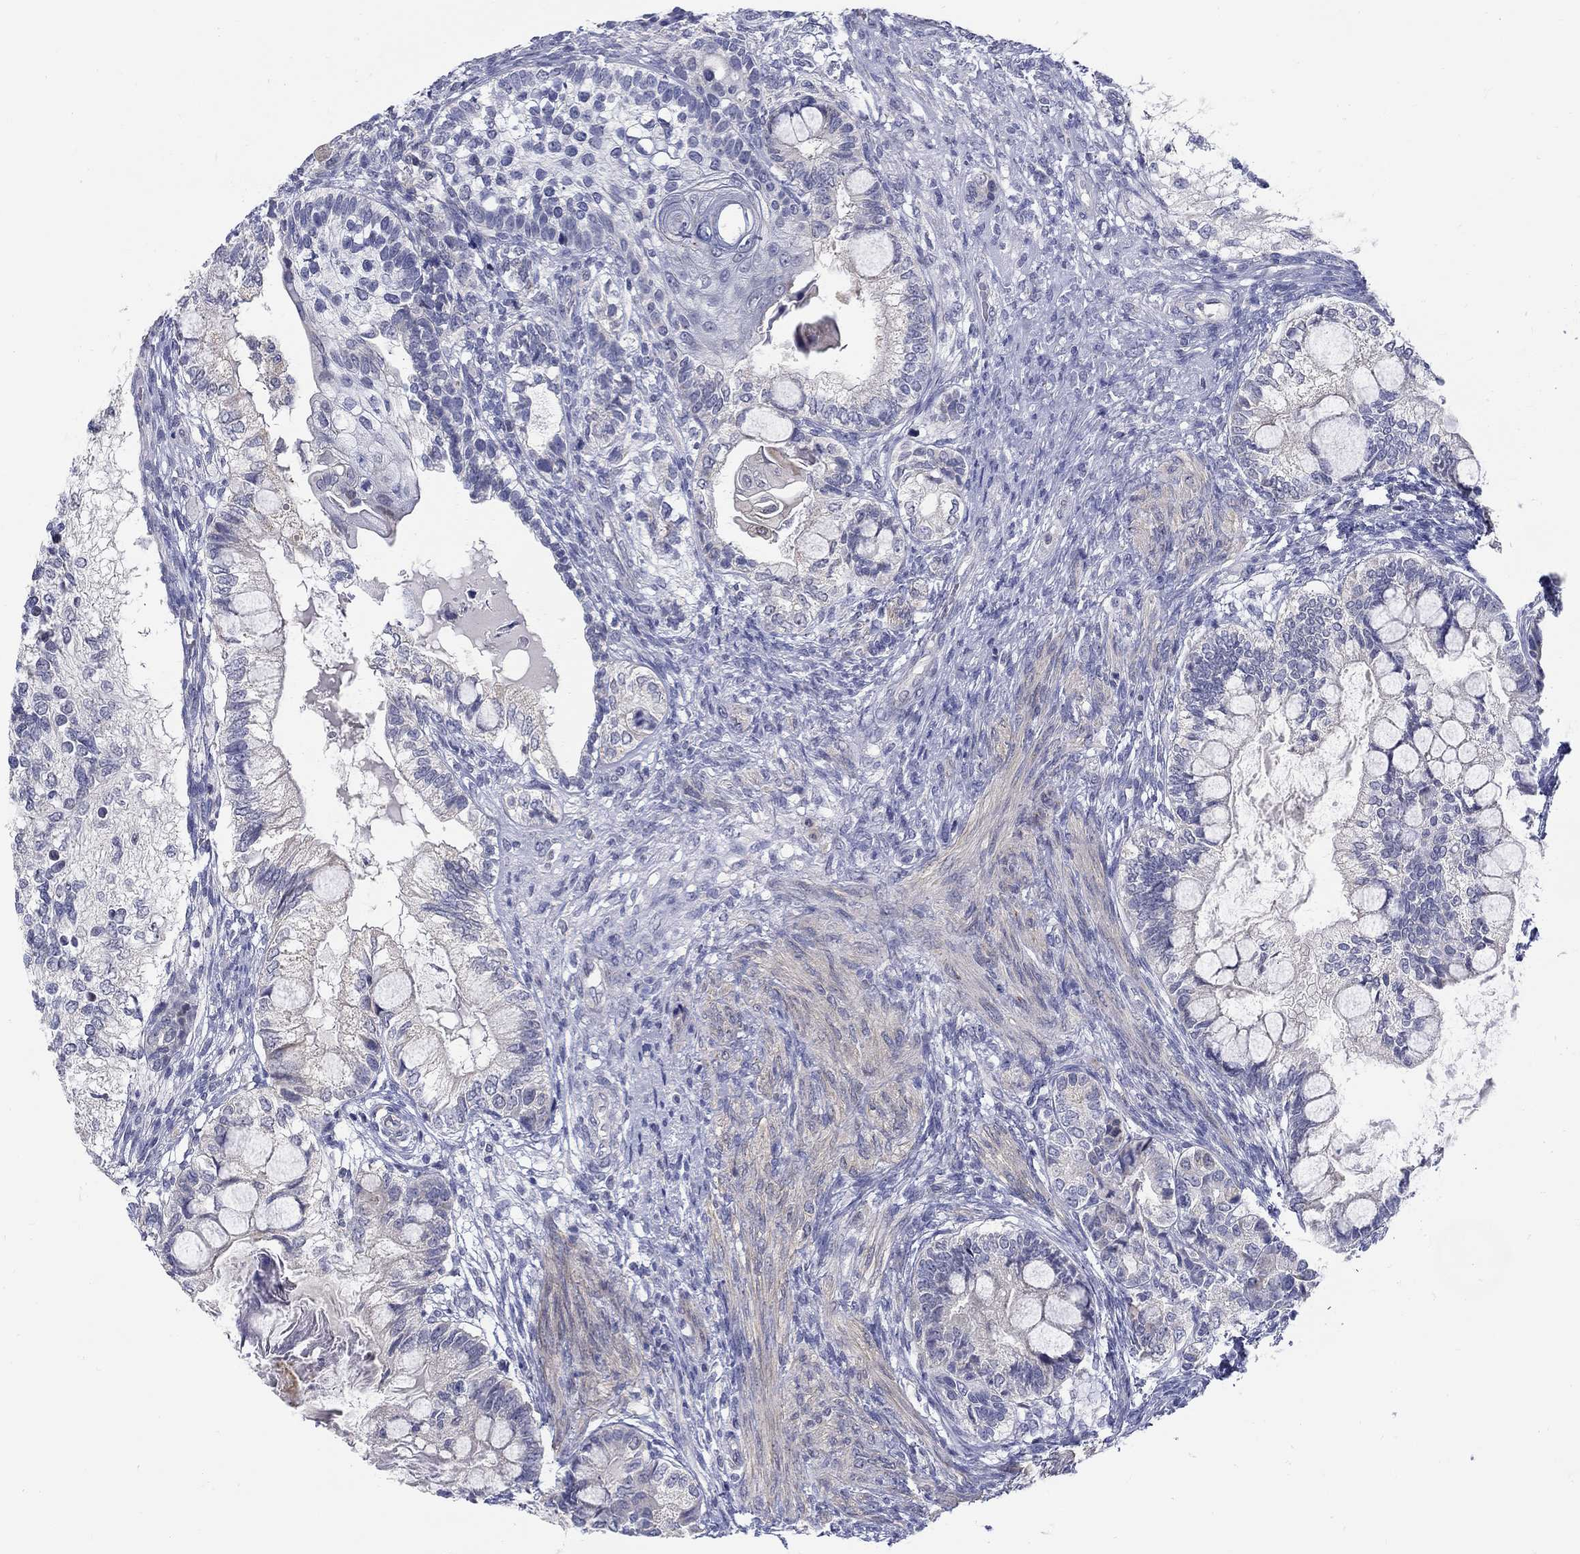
{"staining": {"intensity": "negative", "quantity": "none", "location": "none"}, "tissue": "testis cancer", "cell_type": "Tumor cells", "image_type": "cancer", "snomed": [{"axis": "morphology", "description": "Seminoma, NOS"}, {"axis": "morphology", "description": "Carcinoma, Embryonal, NOS"}, {"axis": "topography", "description": "Testis"}], "caption": "IHC histopathology image of neoplastic tissue: human testis cancer stained with DAB demonstrates no significant protein staining in tumor cells.", "gene": "ABCA4", "patient": {"sex": "male", "age": 41}}